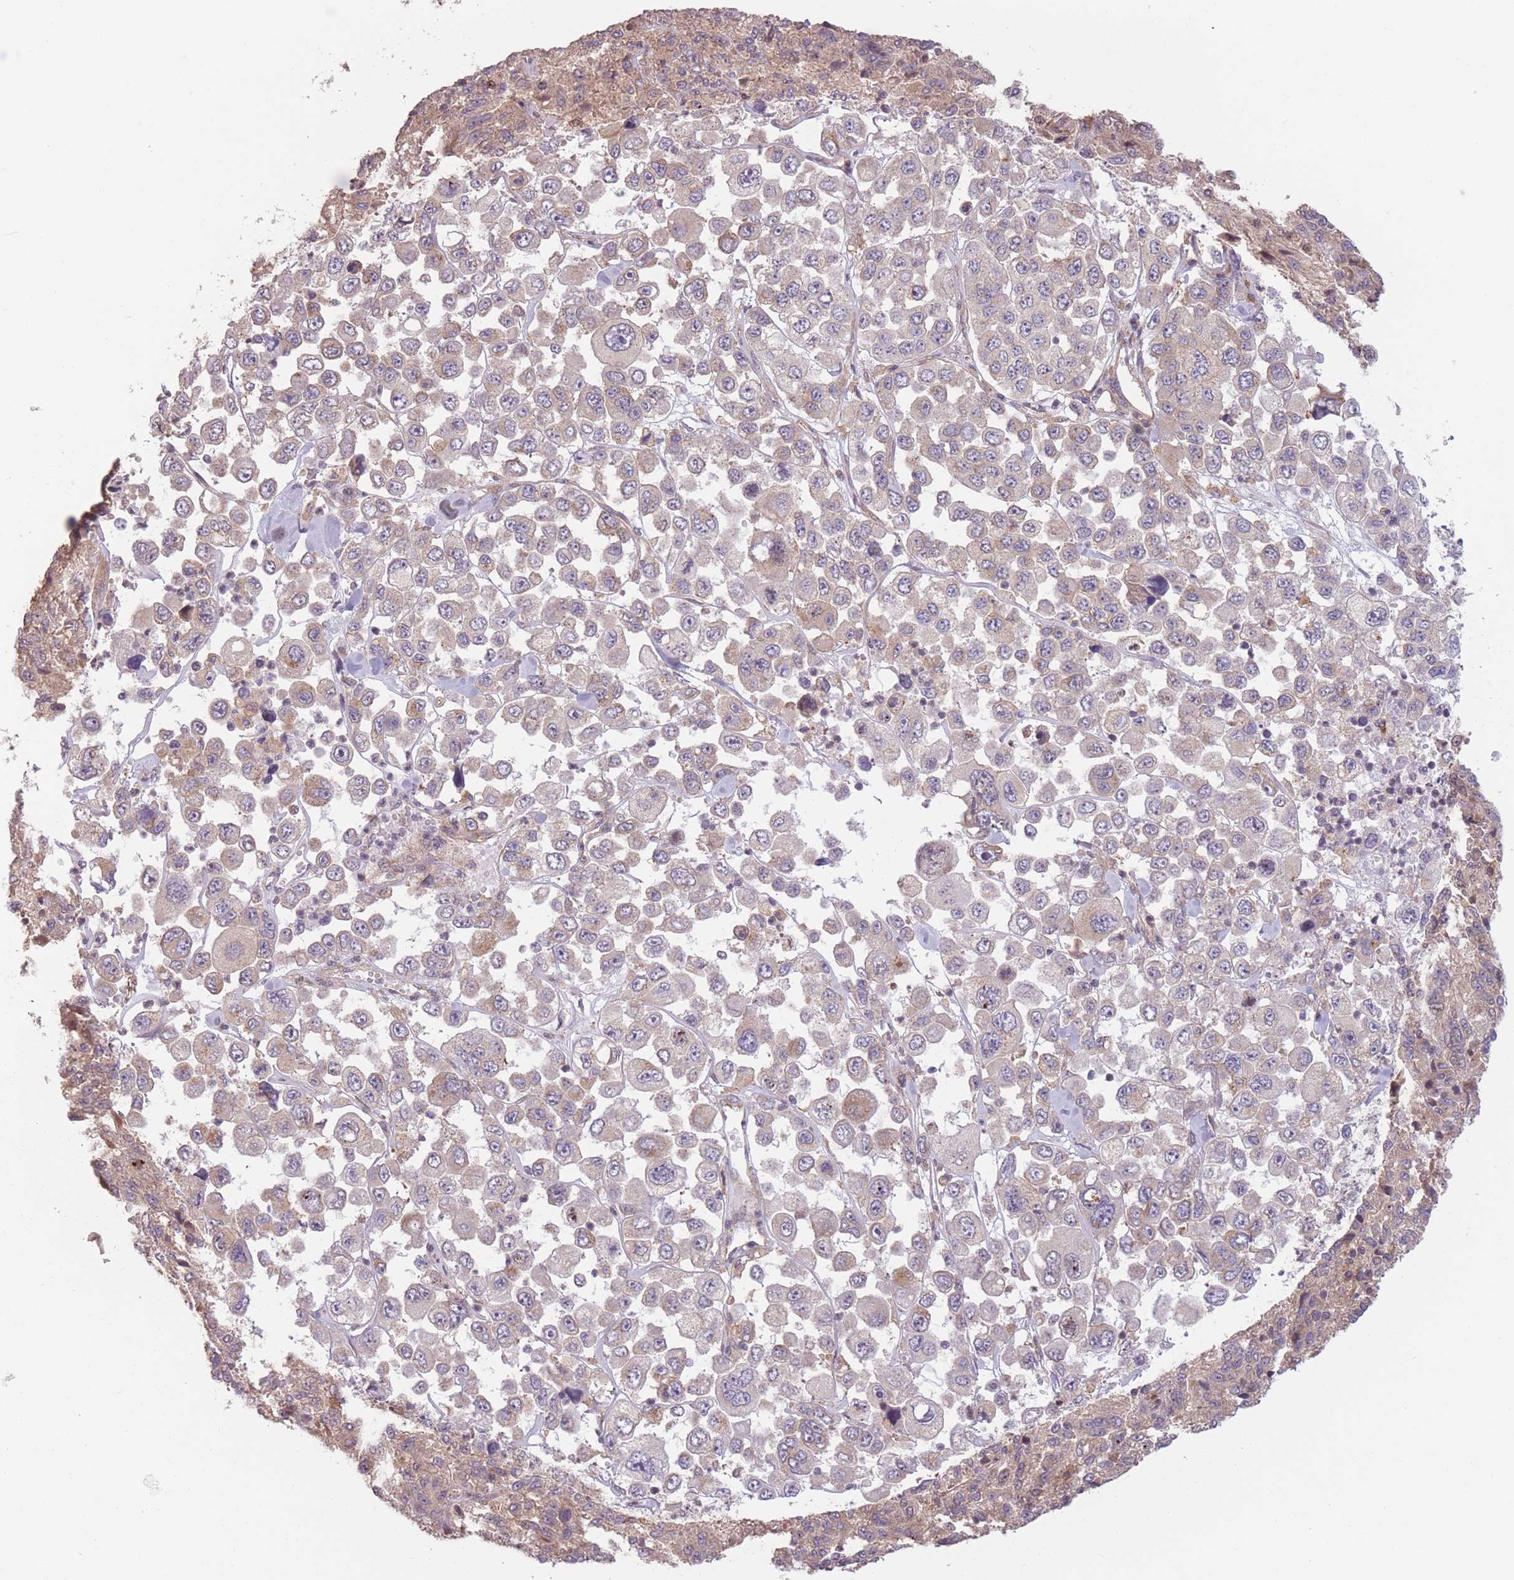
{"staining": {"intensity": "weak", "quantity": "25%-75%", "location": "cytoplasmic/membranous"}, "tissue": "melanoma", "cell_type": "Tumor cells", "image_type": "cancer", "snomed": [{"axis": "morphology", "description": "Malignant melanoma, Metastatic site"}, {"axis": "topography", "description": "Lymph node"}], "caption": "Malignant melanoma (metastatic site) stained with DAB IHC exhibits low levels of weak cytoplasmic/membranous positivity in about 25%-75% of tumor cells.", "gene": "WASHC2A", "patient": {"sex": "female", "age": 54}}